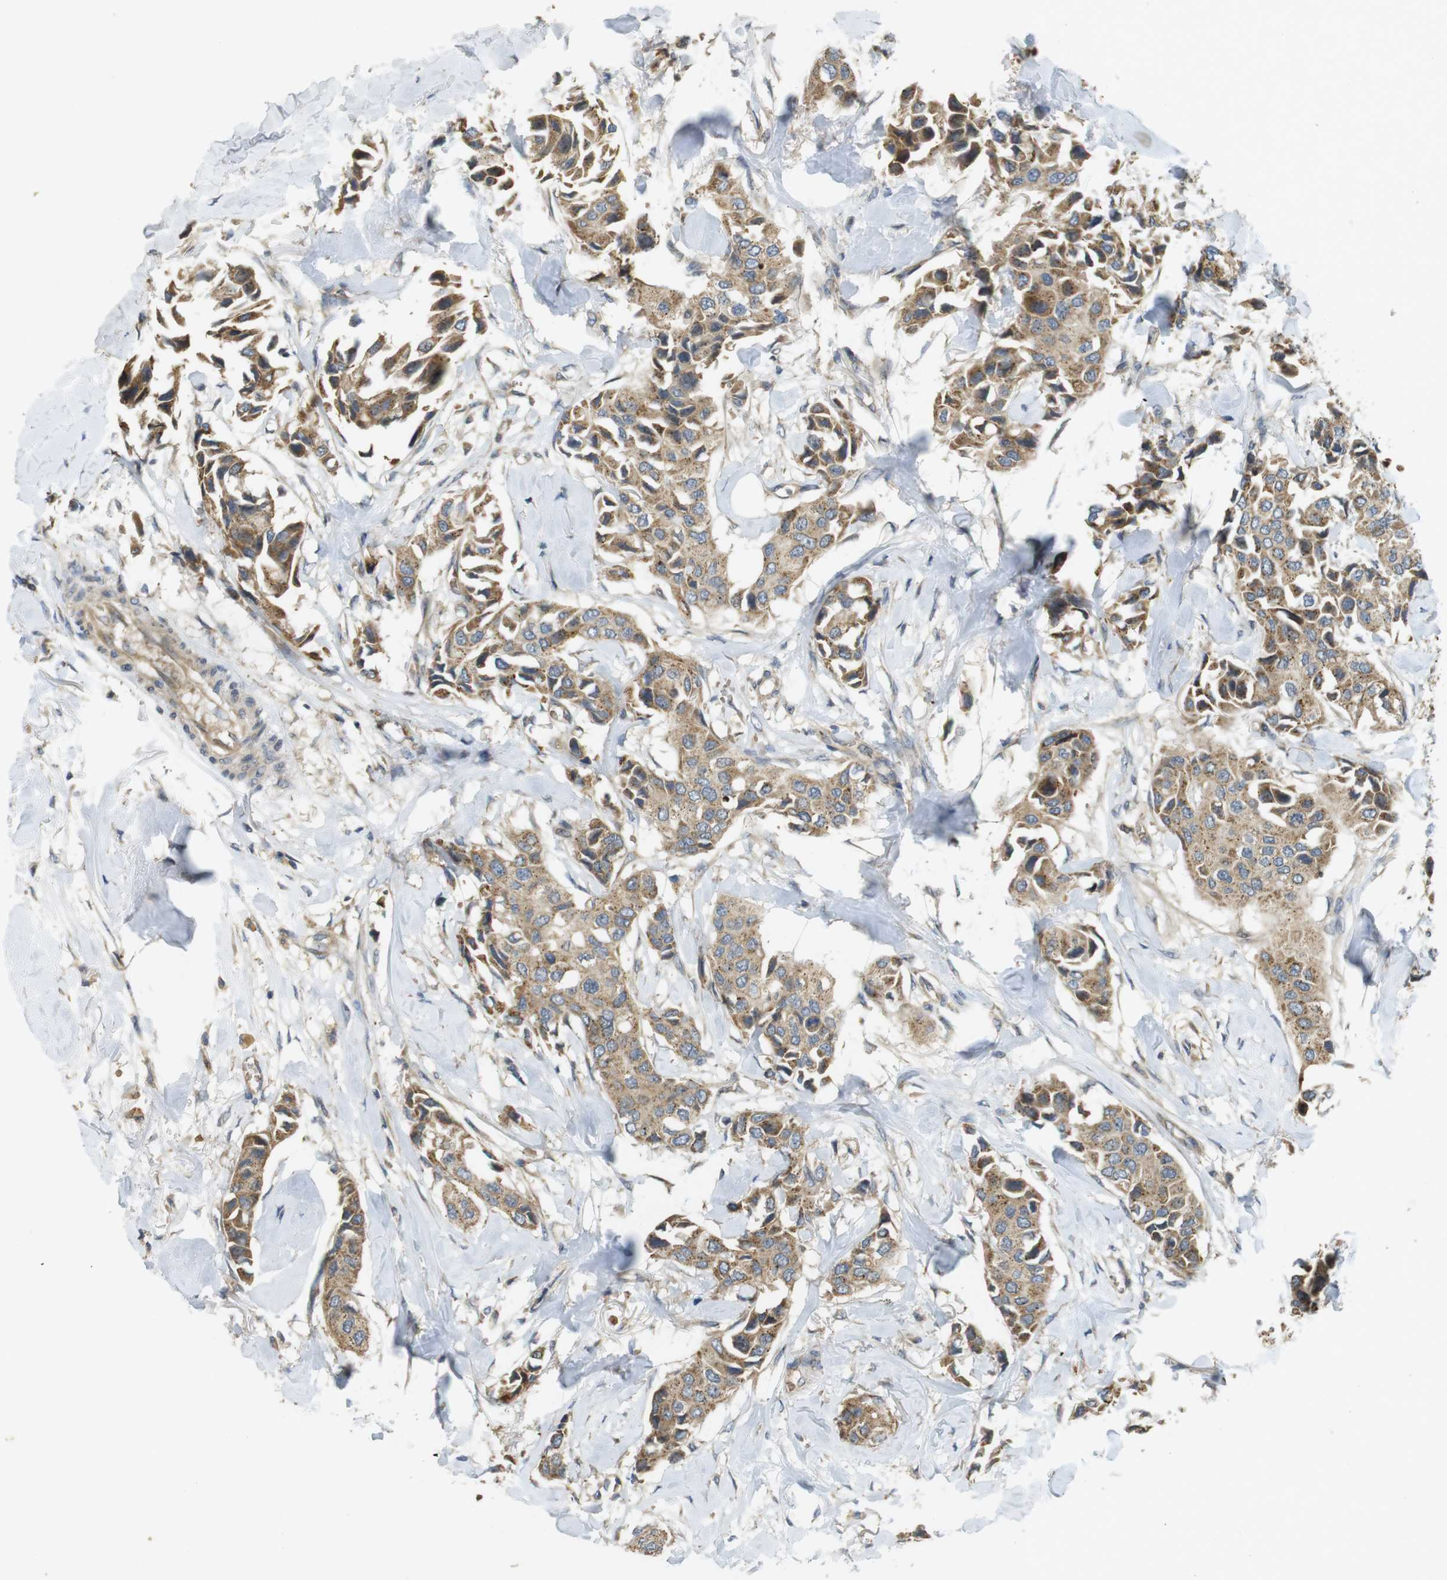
{"staining": {"intensity": "moderate", "quantity": ">75%", "location": "cytoplasmic/membranous"}, "tissue": "breast cancer", "cell_type": "Tumor cells", "image_type": "cancer", "snomed": [{"axis": "morphology", "description": "Duct carcinoma"}, {"axis": "topography", "description": "Breast"}], "caption": "IHC (DAB) staining of human breast cancer displays moderate cytoplasmic/membranous protein positivity in approximately >75% of tumor cells.", "gene": "CLTC", "patient": {"sex": "female", "age": 80}}